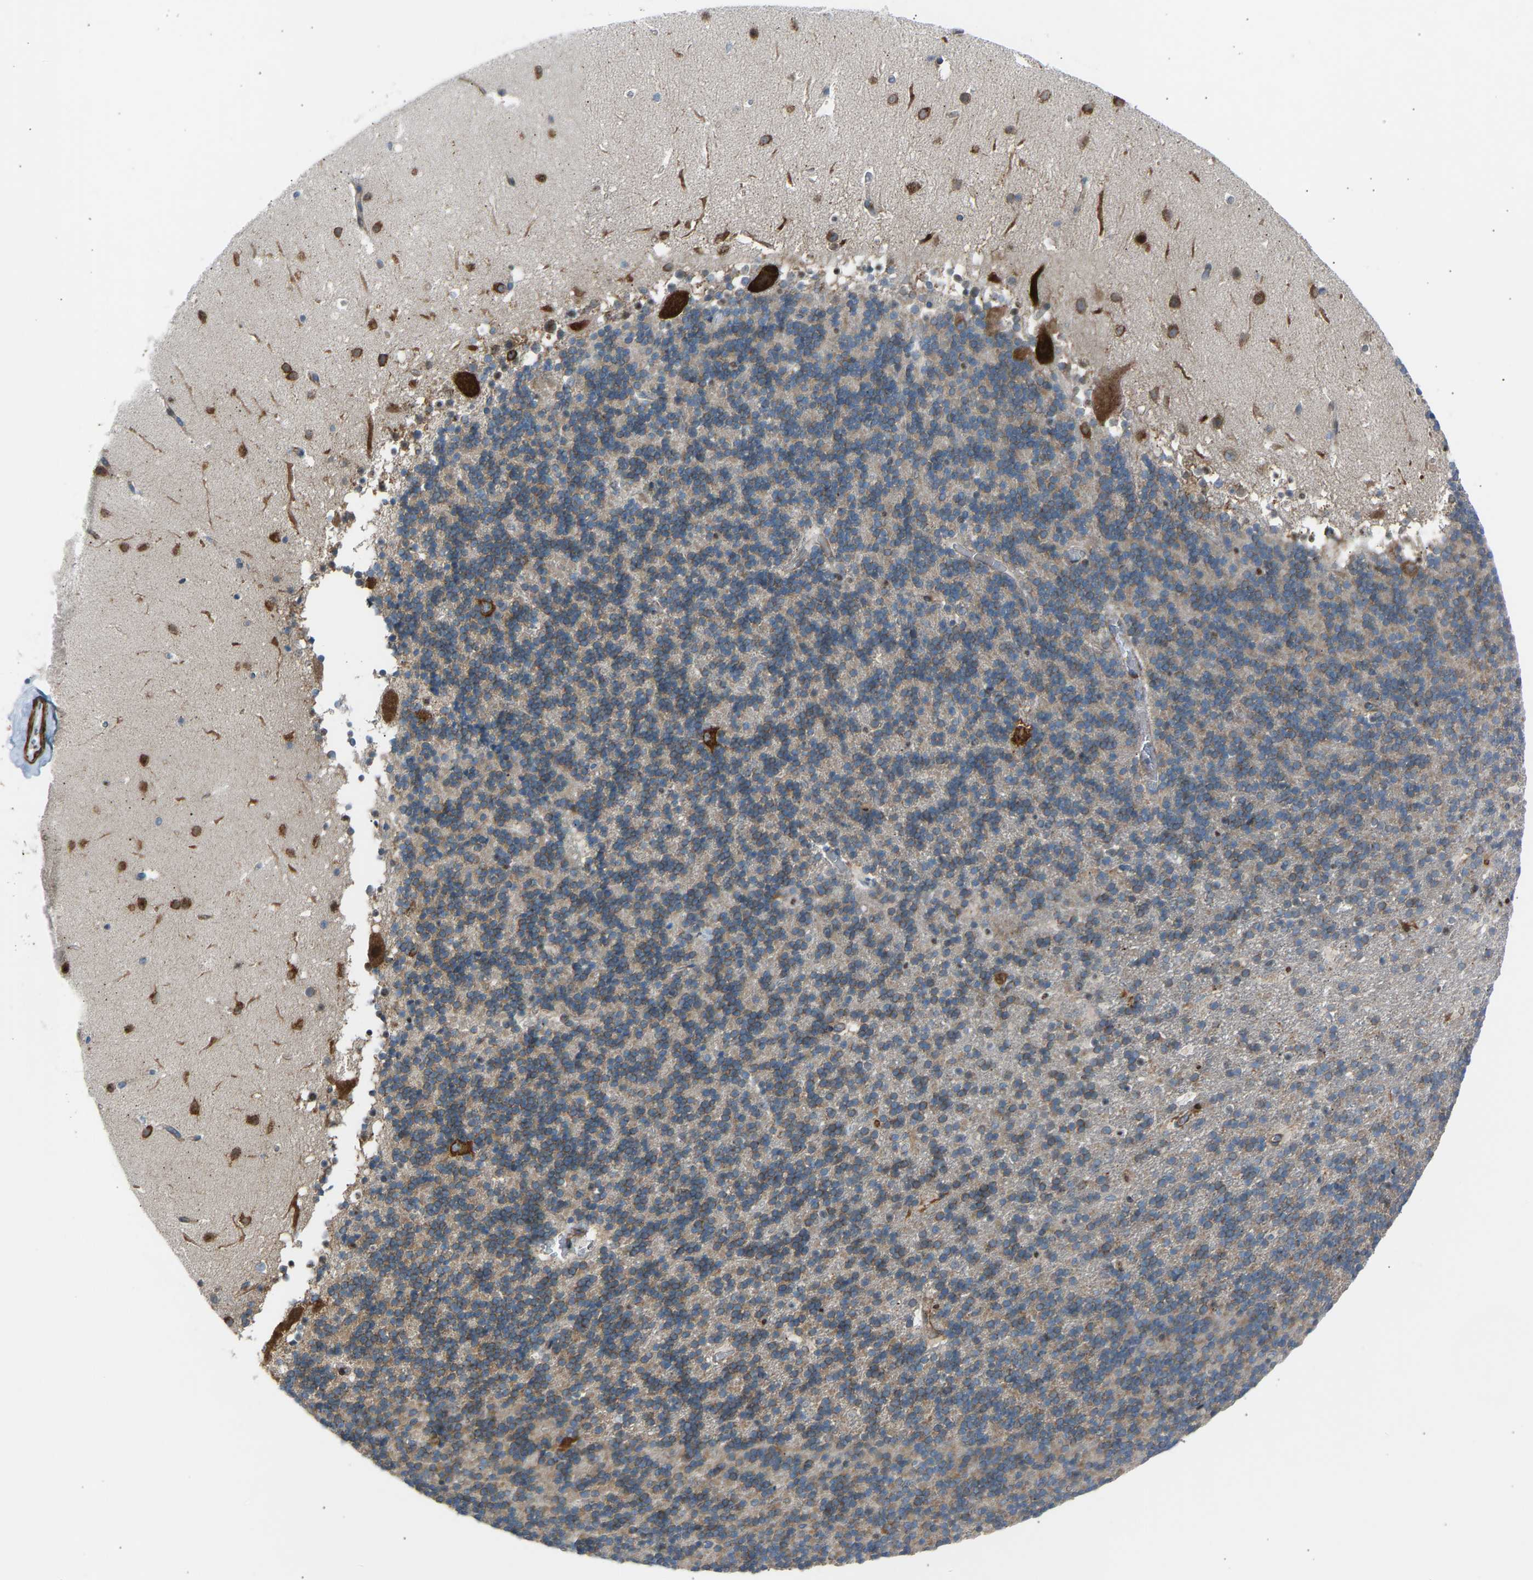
{"staining": {"intensity": "moderate", "quantity": ">75%", "location": "cytoplasmic/membranous"}, "tissue": "cerebellum", "cell_type": "Cells in granular layer", "image_type": "normal", "snomed": [{"axis": "morphology", "description": "Normal tissue, NOS"}, {"axis": "topography", "description": "Cerebellum"}], "caption": "The immunohistochemical stain highlights moderate cytoplasmic/membranous staining in cells in granular layer of benign cerebellum. Using DAB (brown) and hematoxylin (blue) stains, captured at high magnification using brightfield microscopy.", "gene": "VPS41", "patient": {"sex": "male", "age": 45}}